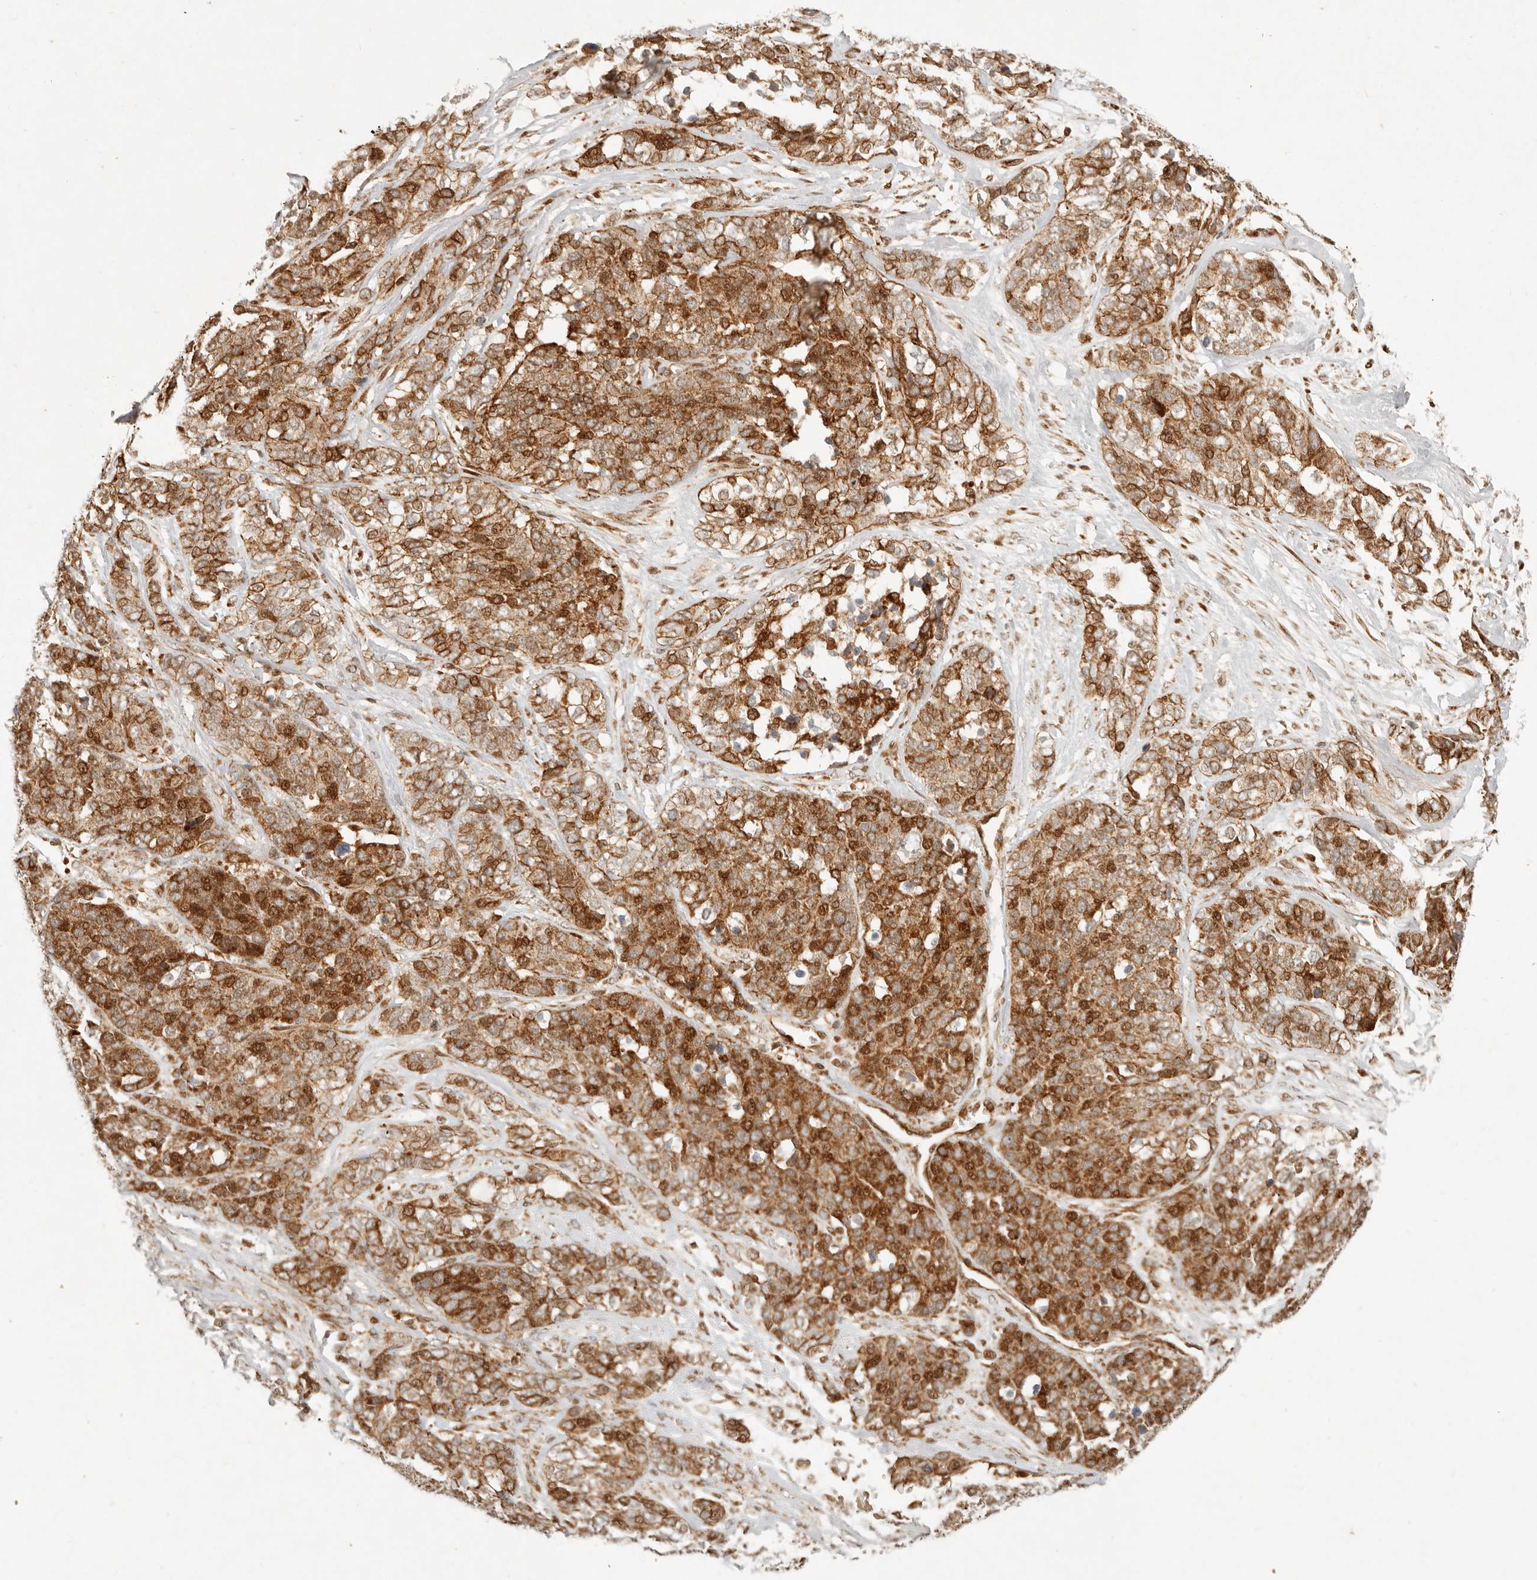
{"staining": {"intensity": "strong", "quantity": ">75%", "location": "cytoplasmic/membranous,nuclear"}, "tissue": "ovarian cancer", "cell_type": "Tumor cells", "image_type": "cancer", "snomed": [{"axis": "morphology", "description": "Cystadenocarcinoma, serous, NOS"}, {"axis": "topography", "description": "Ovary"}], "caption": "This is an image of immunohistochemistry staining of ovarian cancer, which shows strong expression in the cytoplasmic/membranous and nuclear of tumor cells.", "gene": "KLHL38", "patient": {"sex": "female", "age": 44}}